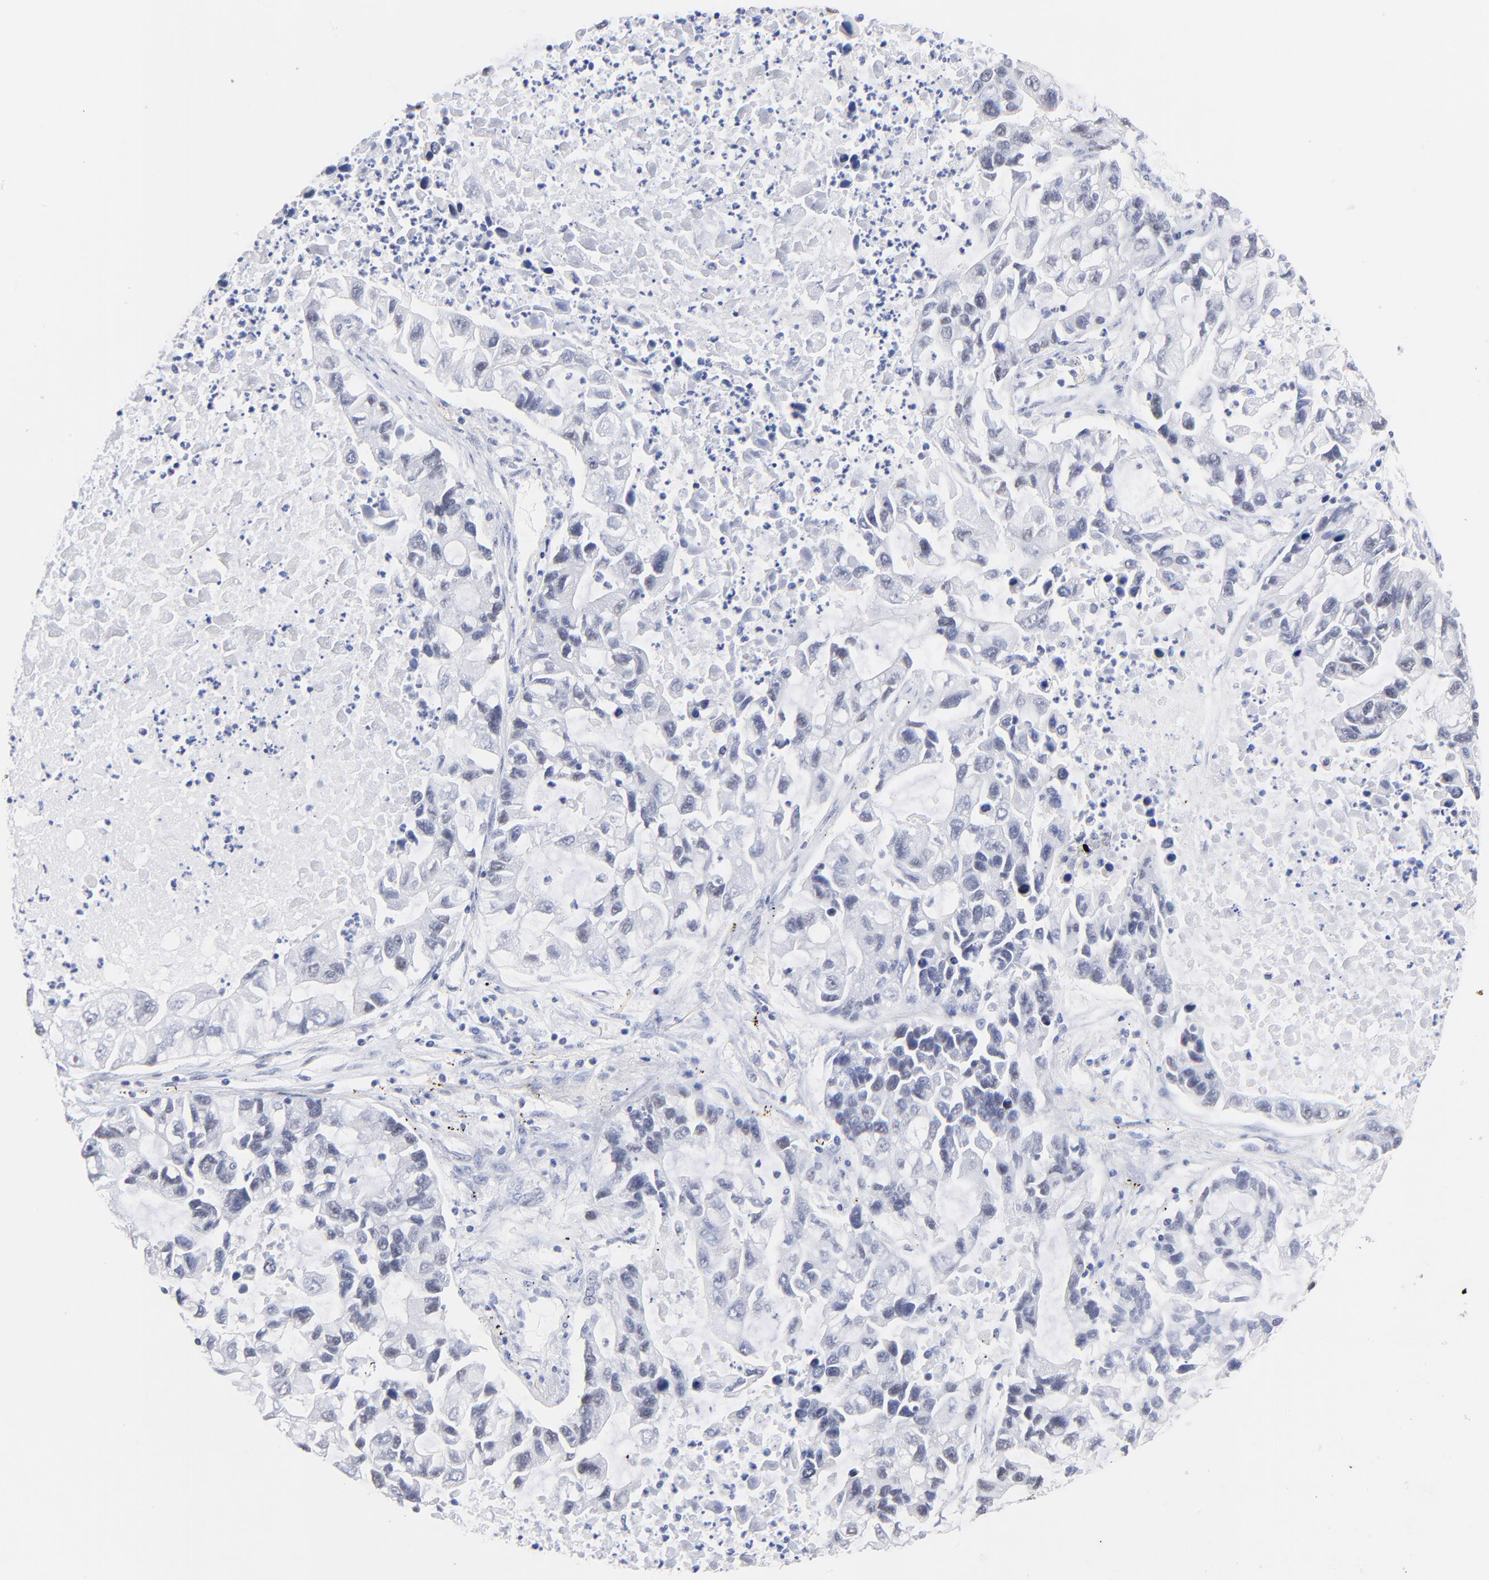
{"staining": {"intensity": "negative", "quantity": "none", "location": "none"}, "tissue": "lung cancer", "cell_type": "Tumor cells", "image_type": "cancer", "snomed": [{"axis": "morphology", "description": "Adenocarcinoma, NOS"}, {"axis": "topography", "description": "Lung"}], "caption": "A histopathology image of lung adenocarcinoma stained for a protein shows no brown staining in tumor cells.", "gene": "ZNF74", "patient": {"sex": "female", "age": 51}}